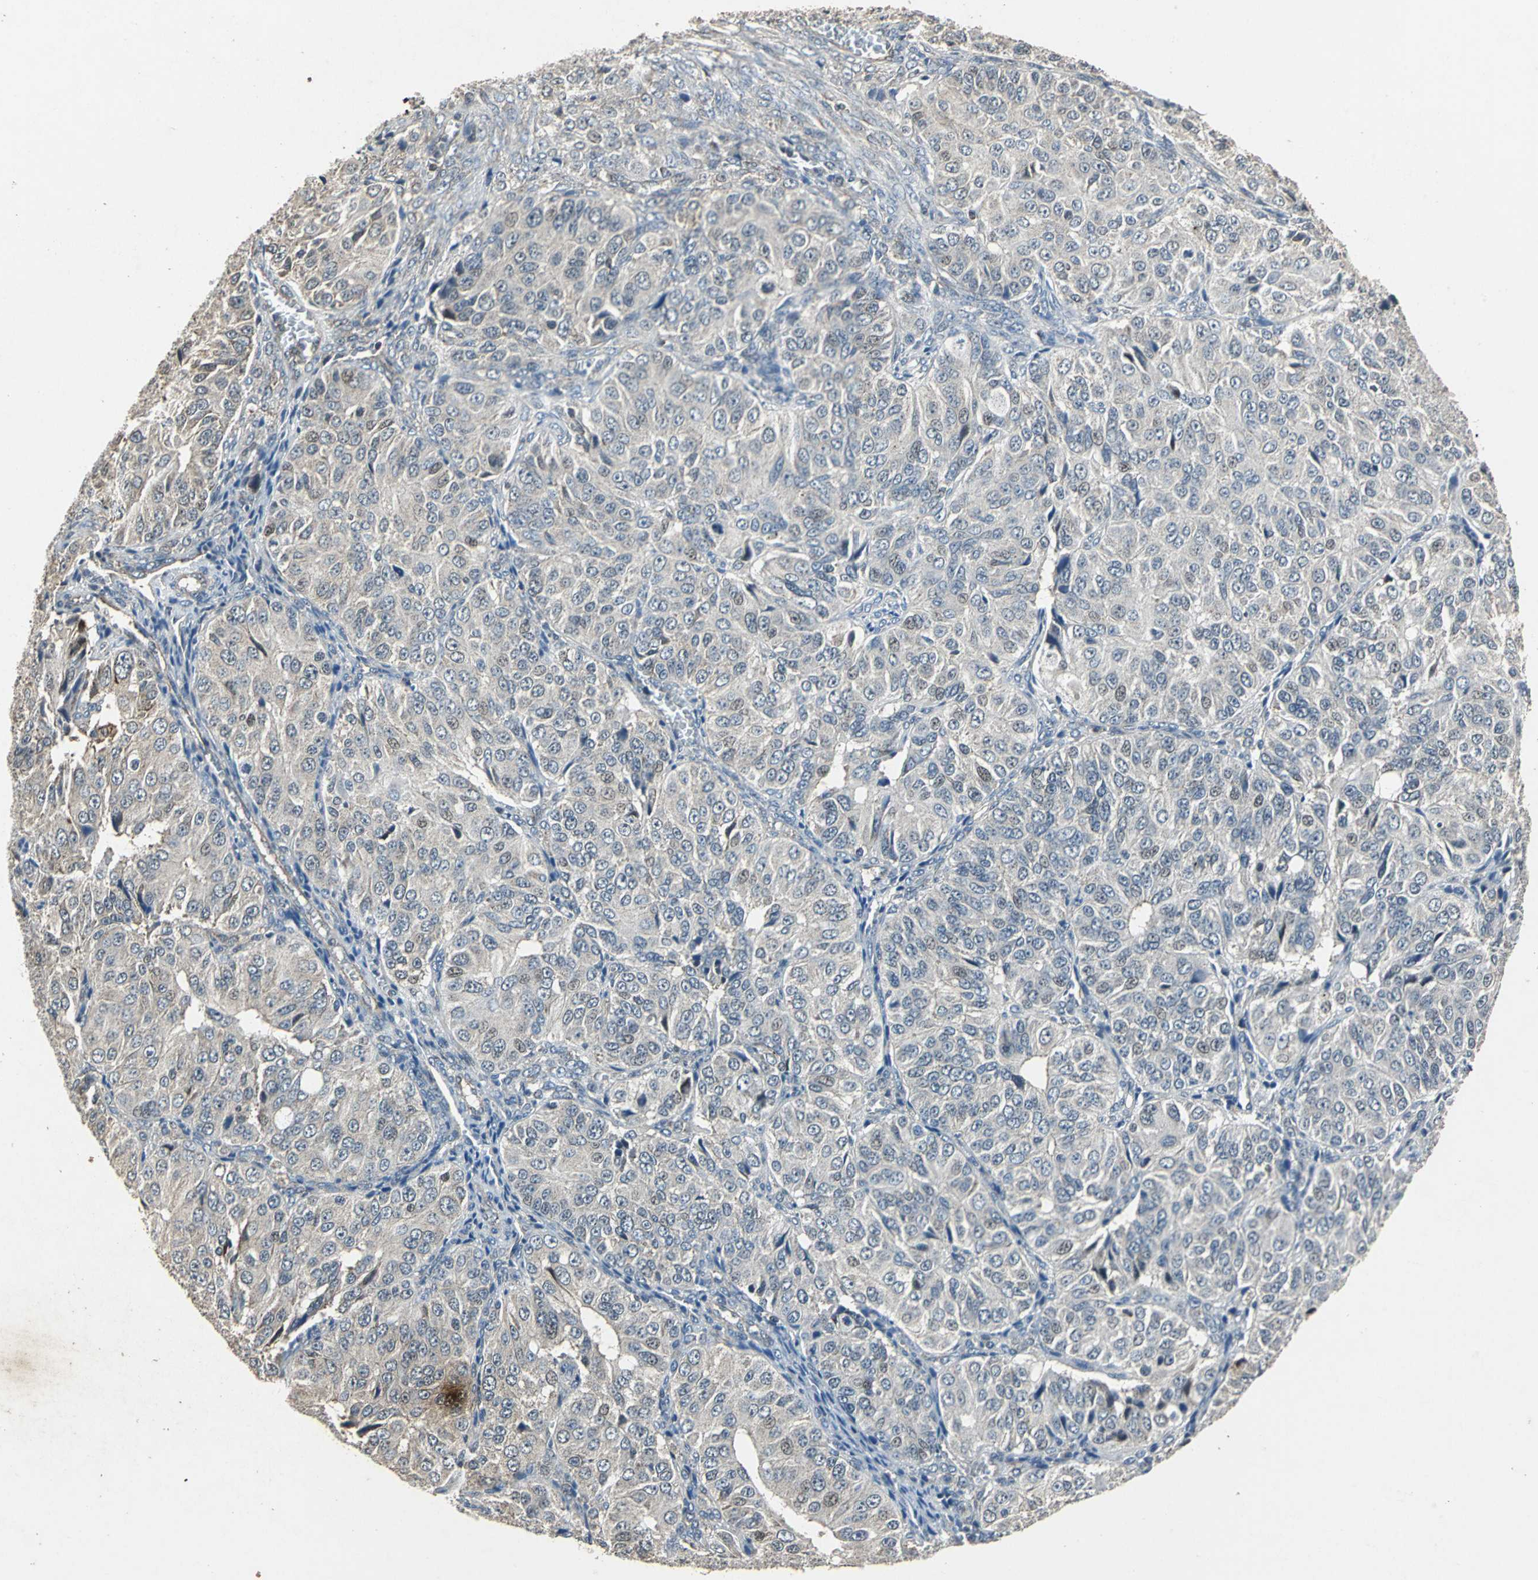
{"staining": {"intensity": "weak", "quantity": ">75%", "location": "cytoplasmic/membranous"}, "tissue": "ovarian cancer", "cell_type": "Tumor cells", "image_type": "cancer", "snomed": [{"axis": "morphology", "description": "Carcinoma, endometroid"}, {"axis": "topography", "description": "Ovary"}], "caption": "IHC (DAB (3,3'-diaminobenzidine)) staining of human endometroid carcinoma (ovarian) demonstrates weak cytoplasmic/membranous protein positivity in approximately >75% of tumor cells. The staining was performed using DAB to visualize the protein expression in brown, while the nuclei were stained in blue with hematoxylin (Magnification: 20x).", "gene": "DNAJB4", "patient": {"sex": "female", "age": 51}}